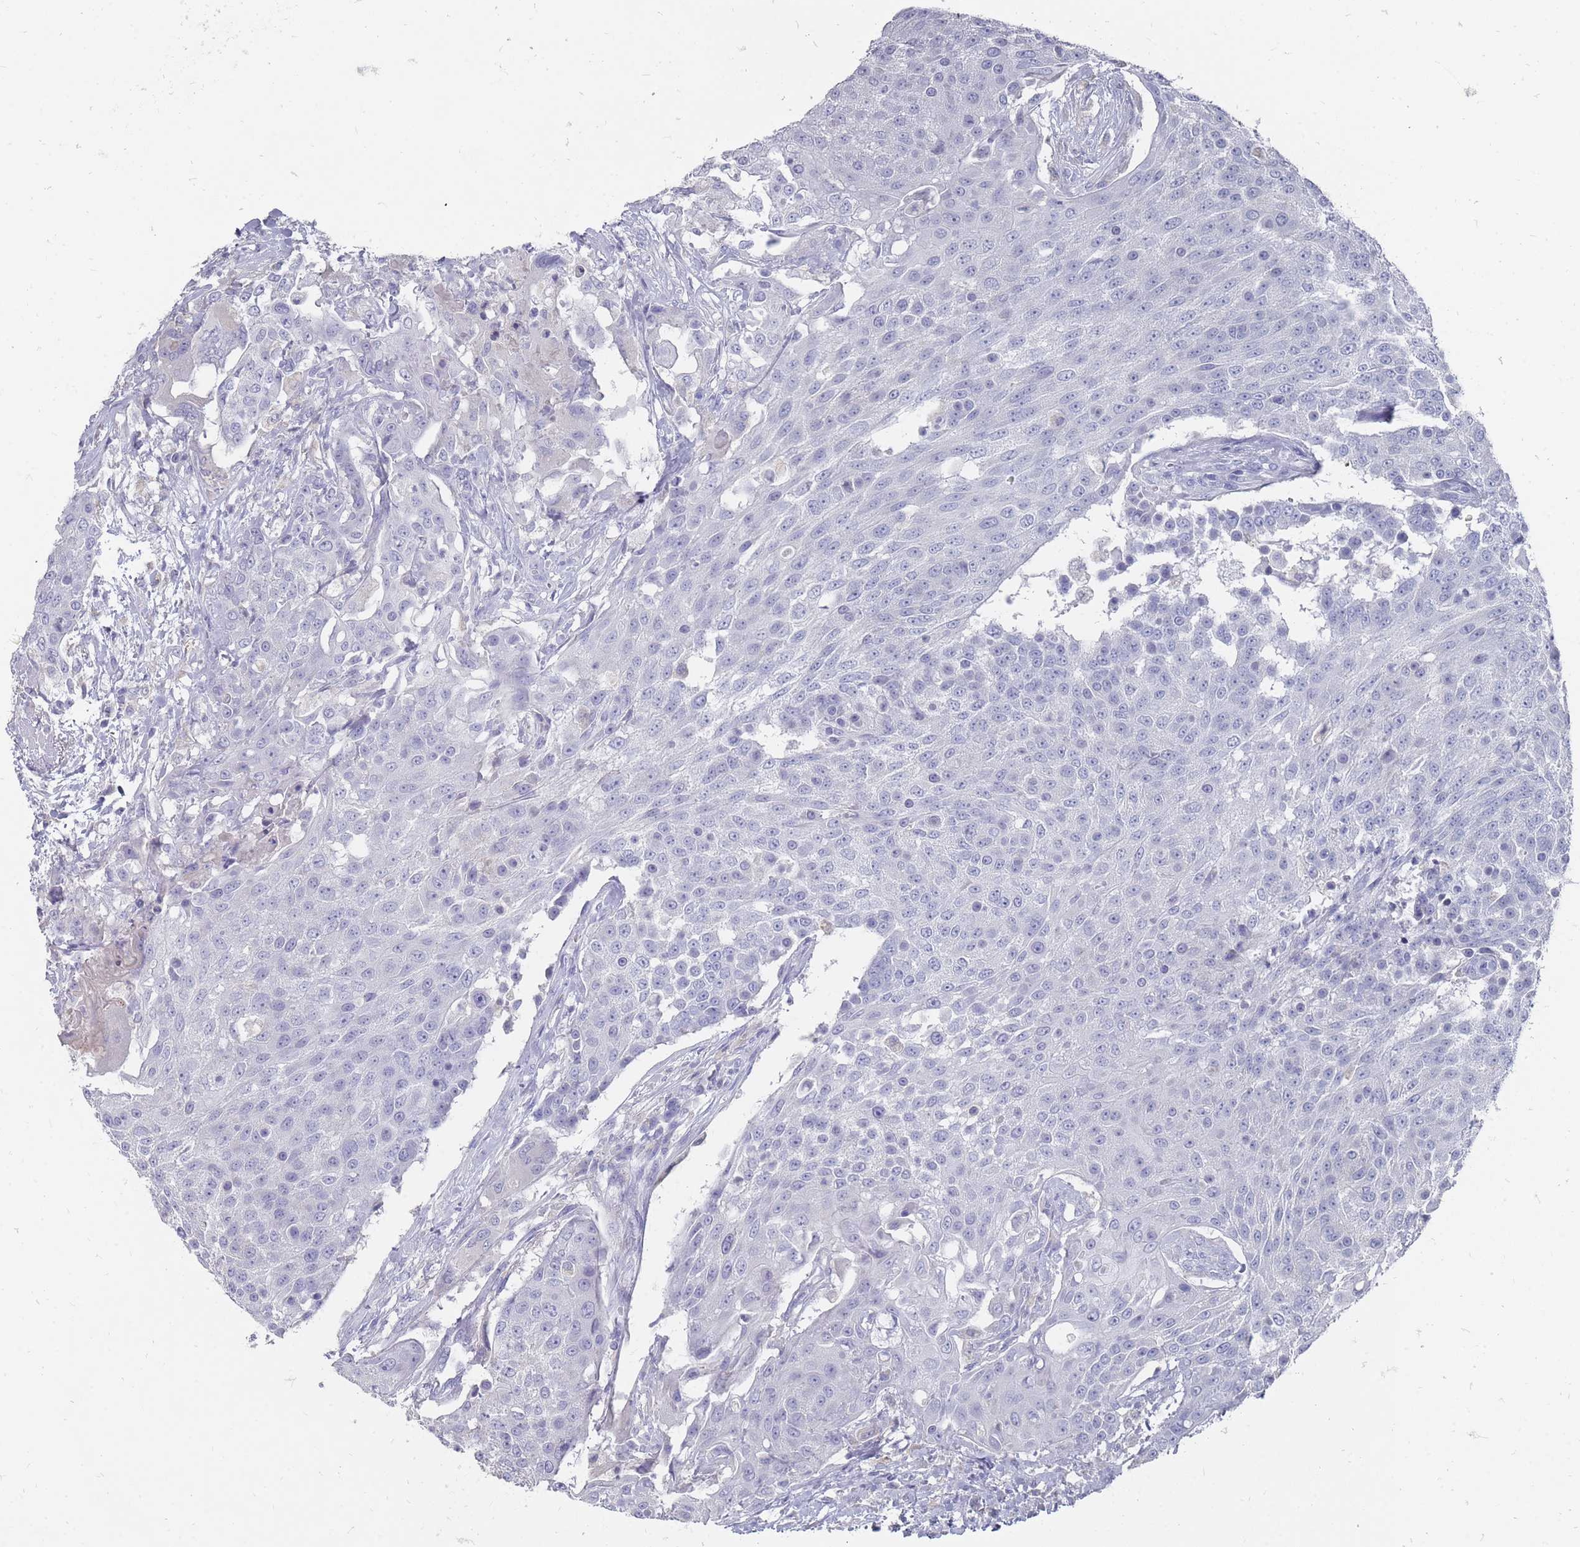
{"staining": {"intensity": "negative", "quantity": "none", "location": "none"}, "tissue": "urothelial cancer", "cell_type": "Tumor cells", "image_type": "cancer", "snomed": [{"axis": "morphology", "description": "Urothelial carcinoma, High grade"}, {"axis": "topography", "description": "Urinary bladder"}], "caption": "An image of high-grade urothelial carcinoma stained for a protein shows no brown staining in tumor cells. (DAB (3,3'-diaminobenzidine) IHC visualized using brightfield microscopy, high magnification).", "gene": "OTULINL", "patient": {"sex": "female", "age": 63}}